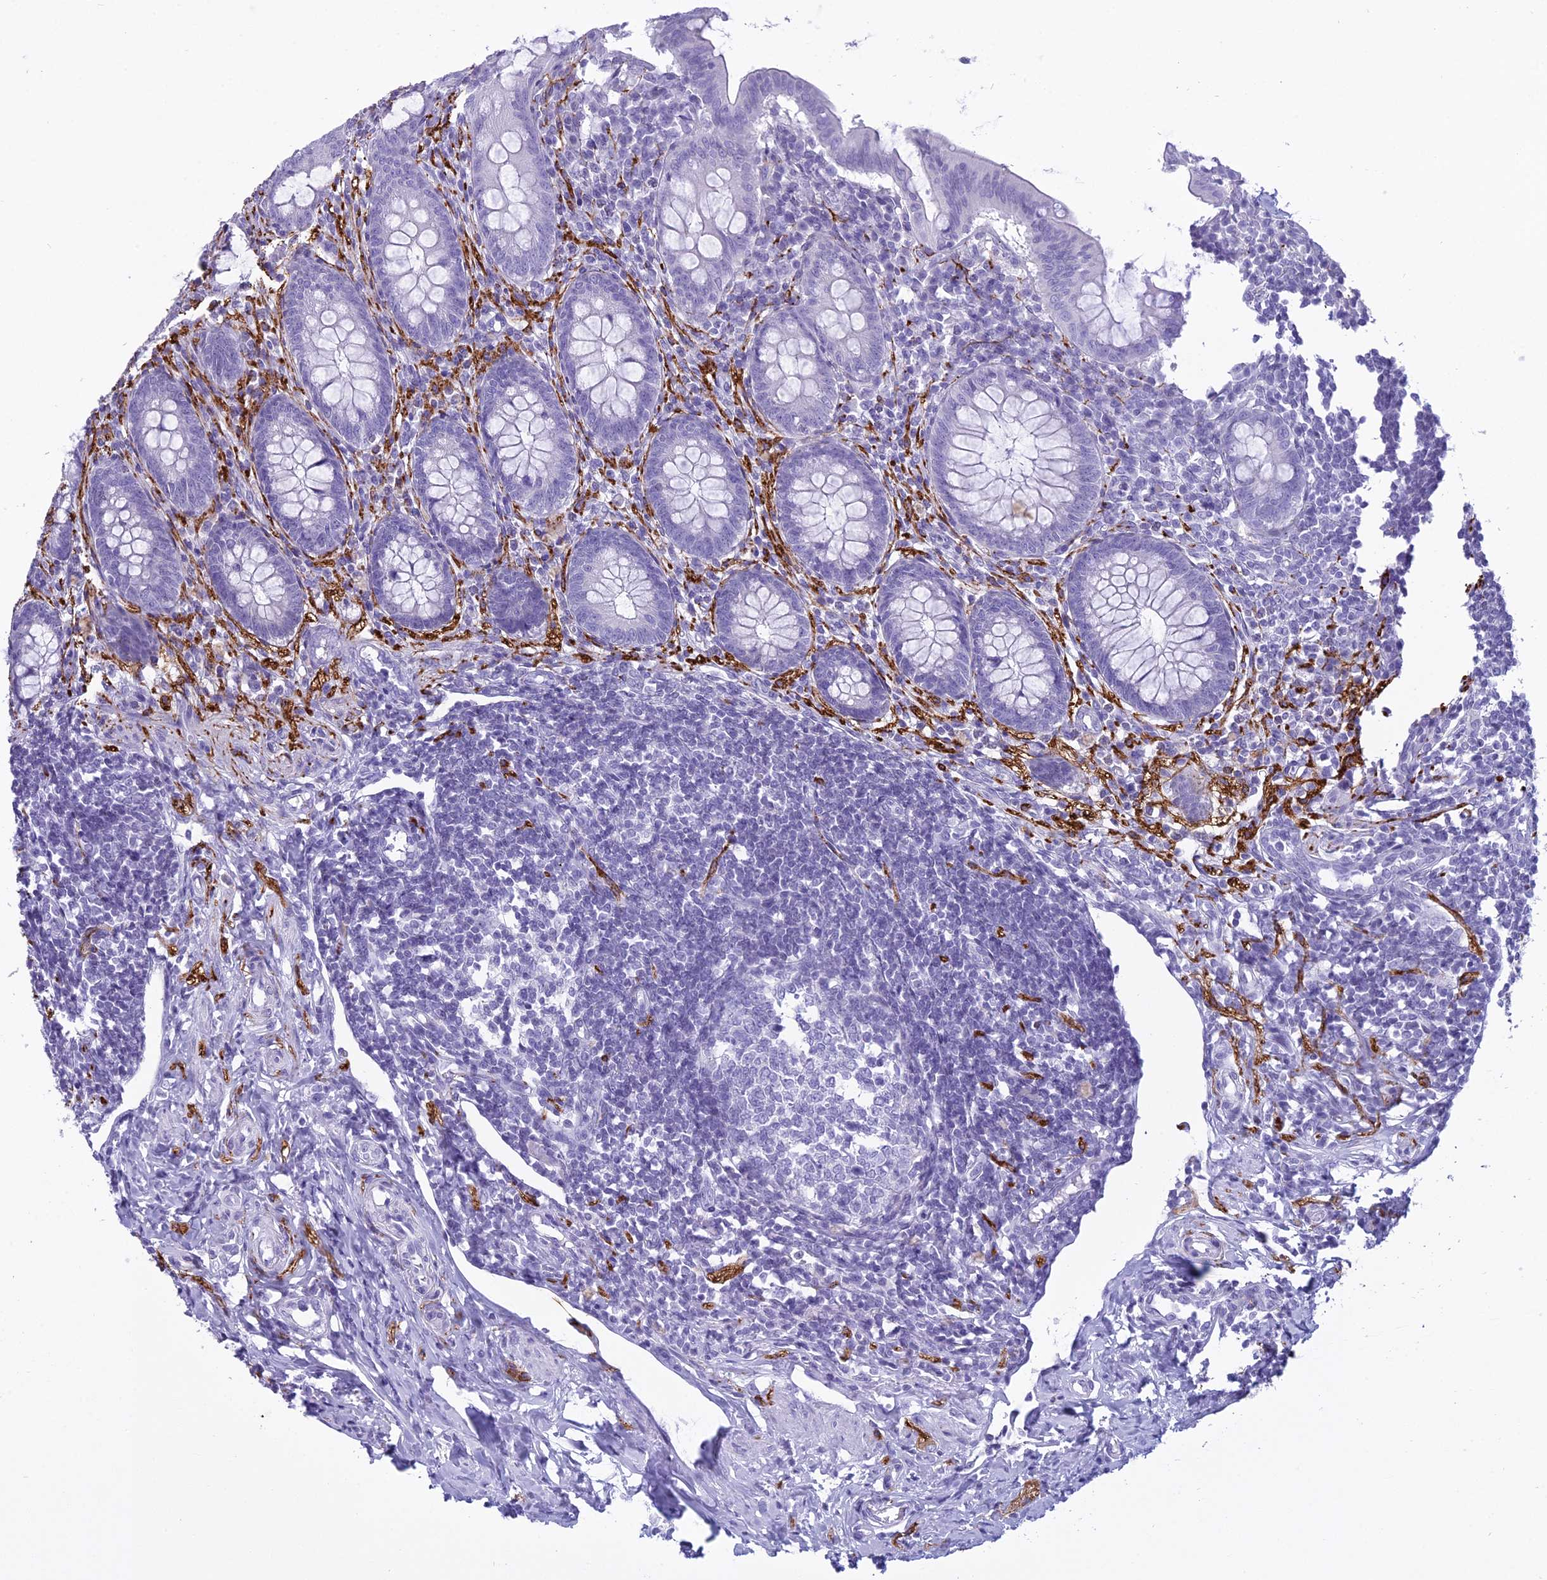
{"staining": {"intensity": "negative", "quantity": "none", "location": "none"}, "tissue": "appendix", "cell_type": "Glandular cells", "image_type": "normal", "snomed": [{"axis": "morphology", "description": "Normal tissue, NOS"}, {"axis": "topography", "description": "Appendix"}], "caption": "High power microscopy photomicrograph of an IHC micrograph of unremarkable appendix, revealing no significant positivity in glandular cells.", "gene": "MAP6", "patient": {"sex": "female", "age": 33}}